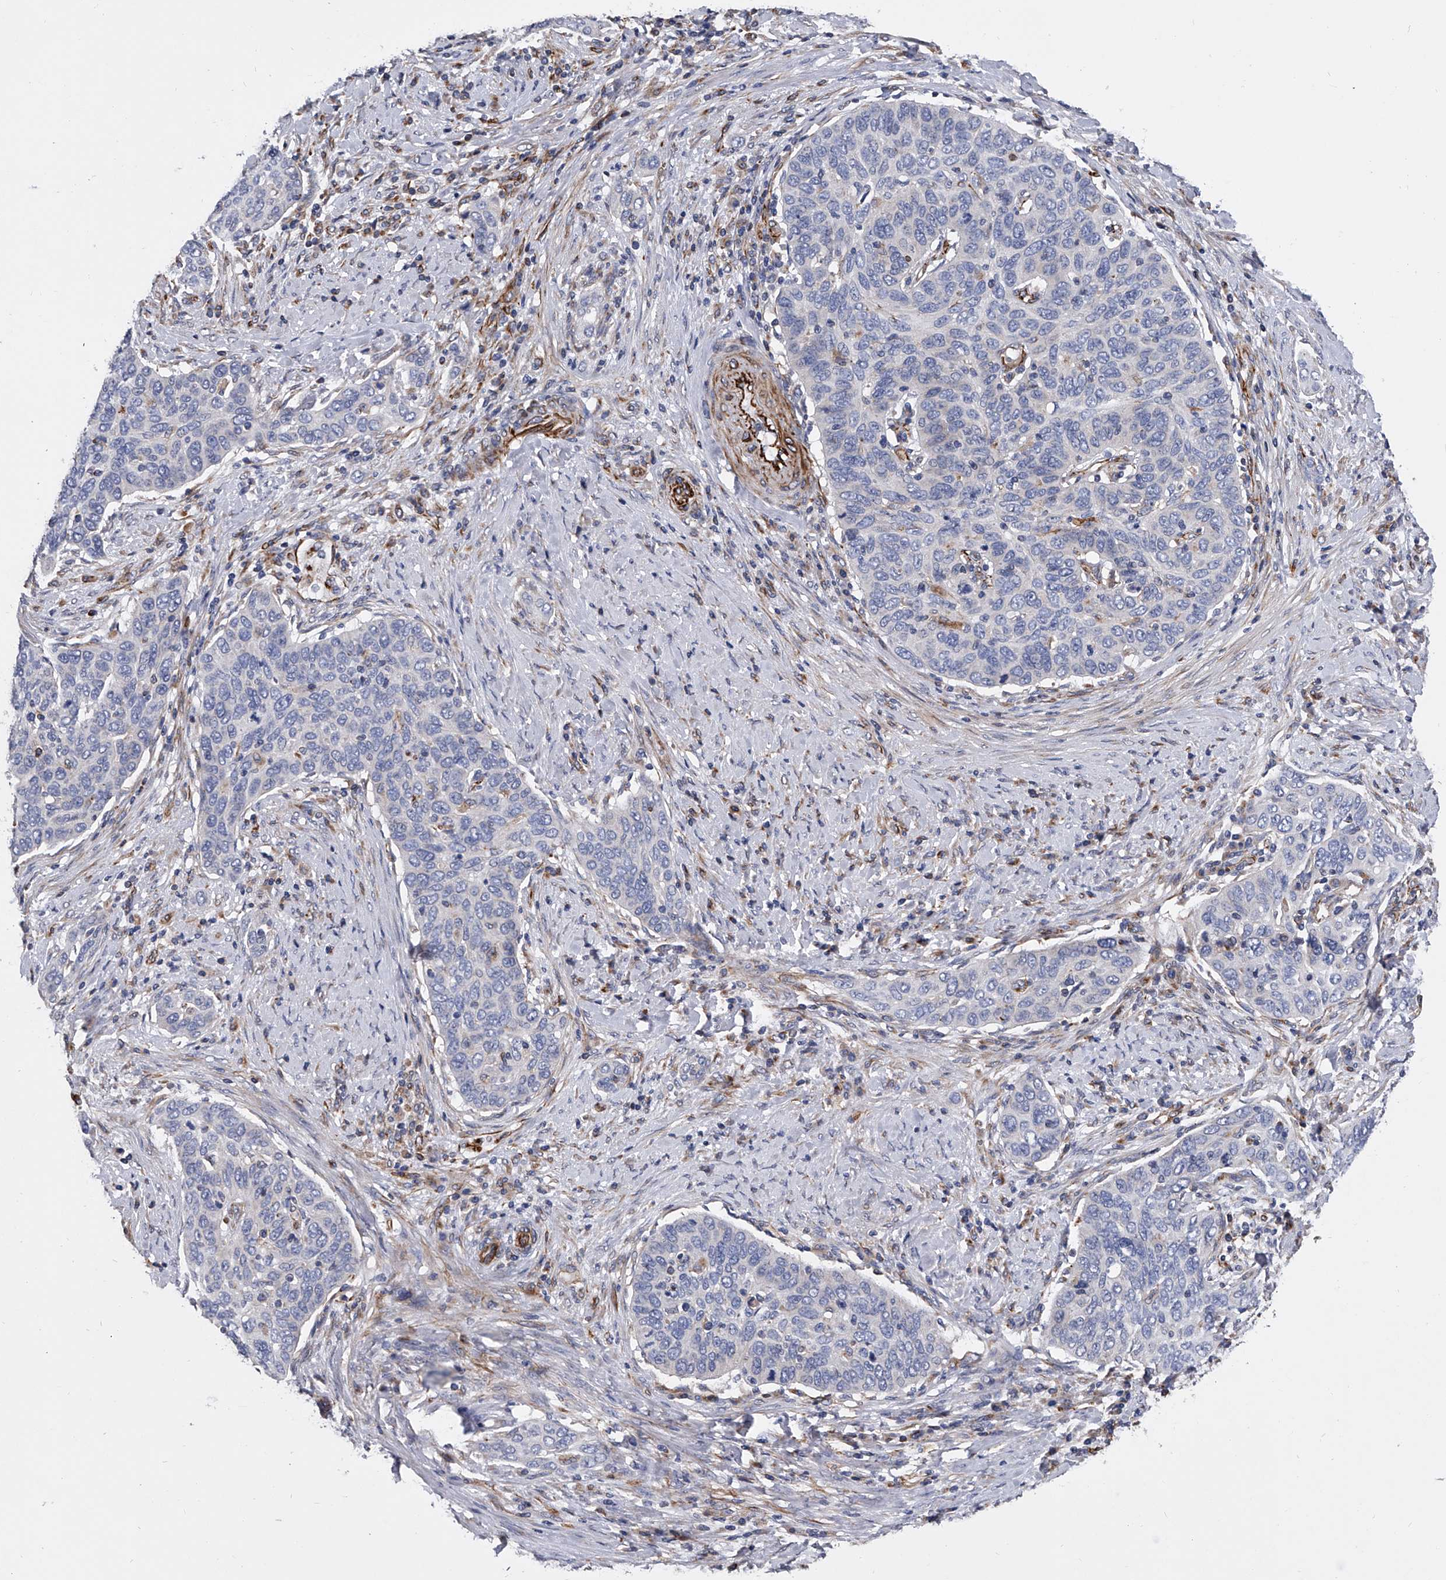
{"staining": {"intensity": "negative", "quantity": "none", "location": "none"}, "tissue": "cervical cancer", "cell_type": "Tumor cells", "image_type": "cancer", "snomed": [{"axis": "morphology", "description": "Squamous cell carcinoma, NOS"}, {"axis": "topography", "description": "Cervix"}], "caption": "IHC micrograph of human cervical cancer stained for a protein (brown), which displays no staining in tumor cells.", "gene": "EFCAB7", "patient": {"sex": "female", "age": 60}}